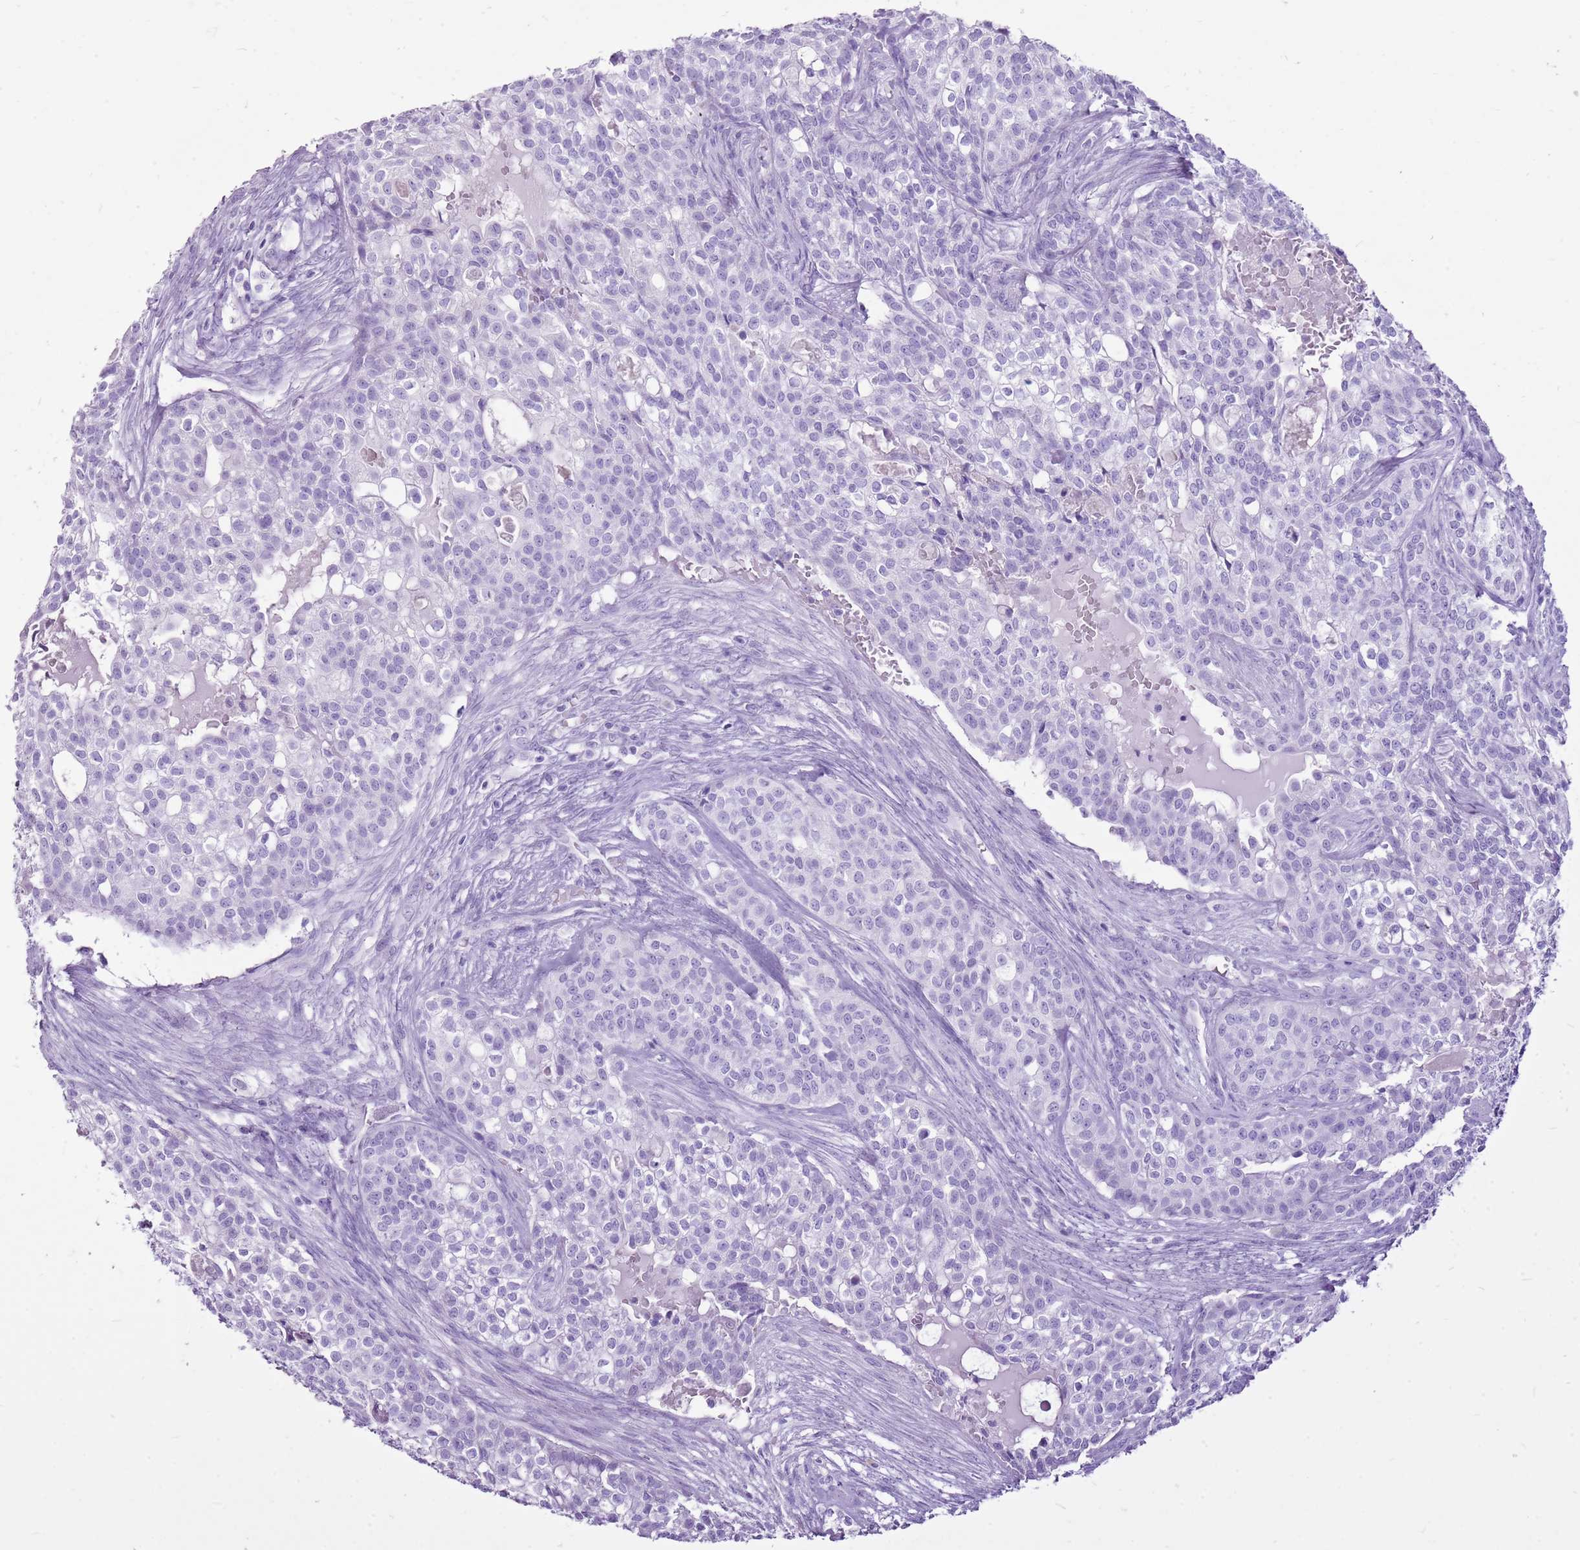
{"staining": {"intensity": "negative", "quantity": "none", "location": "none"}, "tissue": "head and neck cancer", "cell_type": "Tumor cells", "image_type": "cancer", "snomed": [{"axis": "morphology", "description": "Adenocarcinoma, NOS"}, {"axis": "topography", "description": "Head-Neck"}], "caption": "There is no significant staining in tumor cells of head and neck cancer (adenocarcinoma).", "gene": "CNFN", "patient": {"sex": "male", "age": 81}}